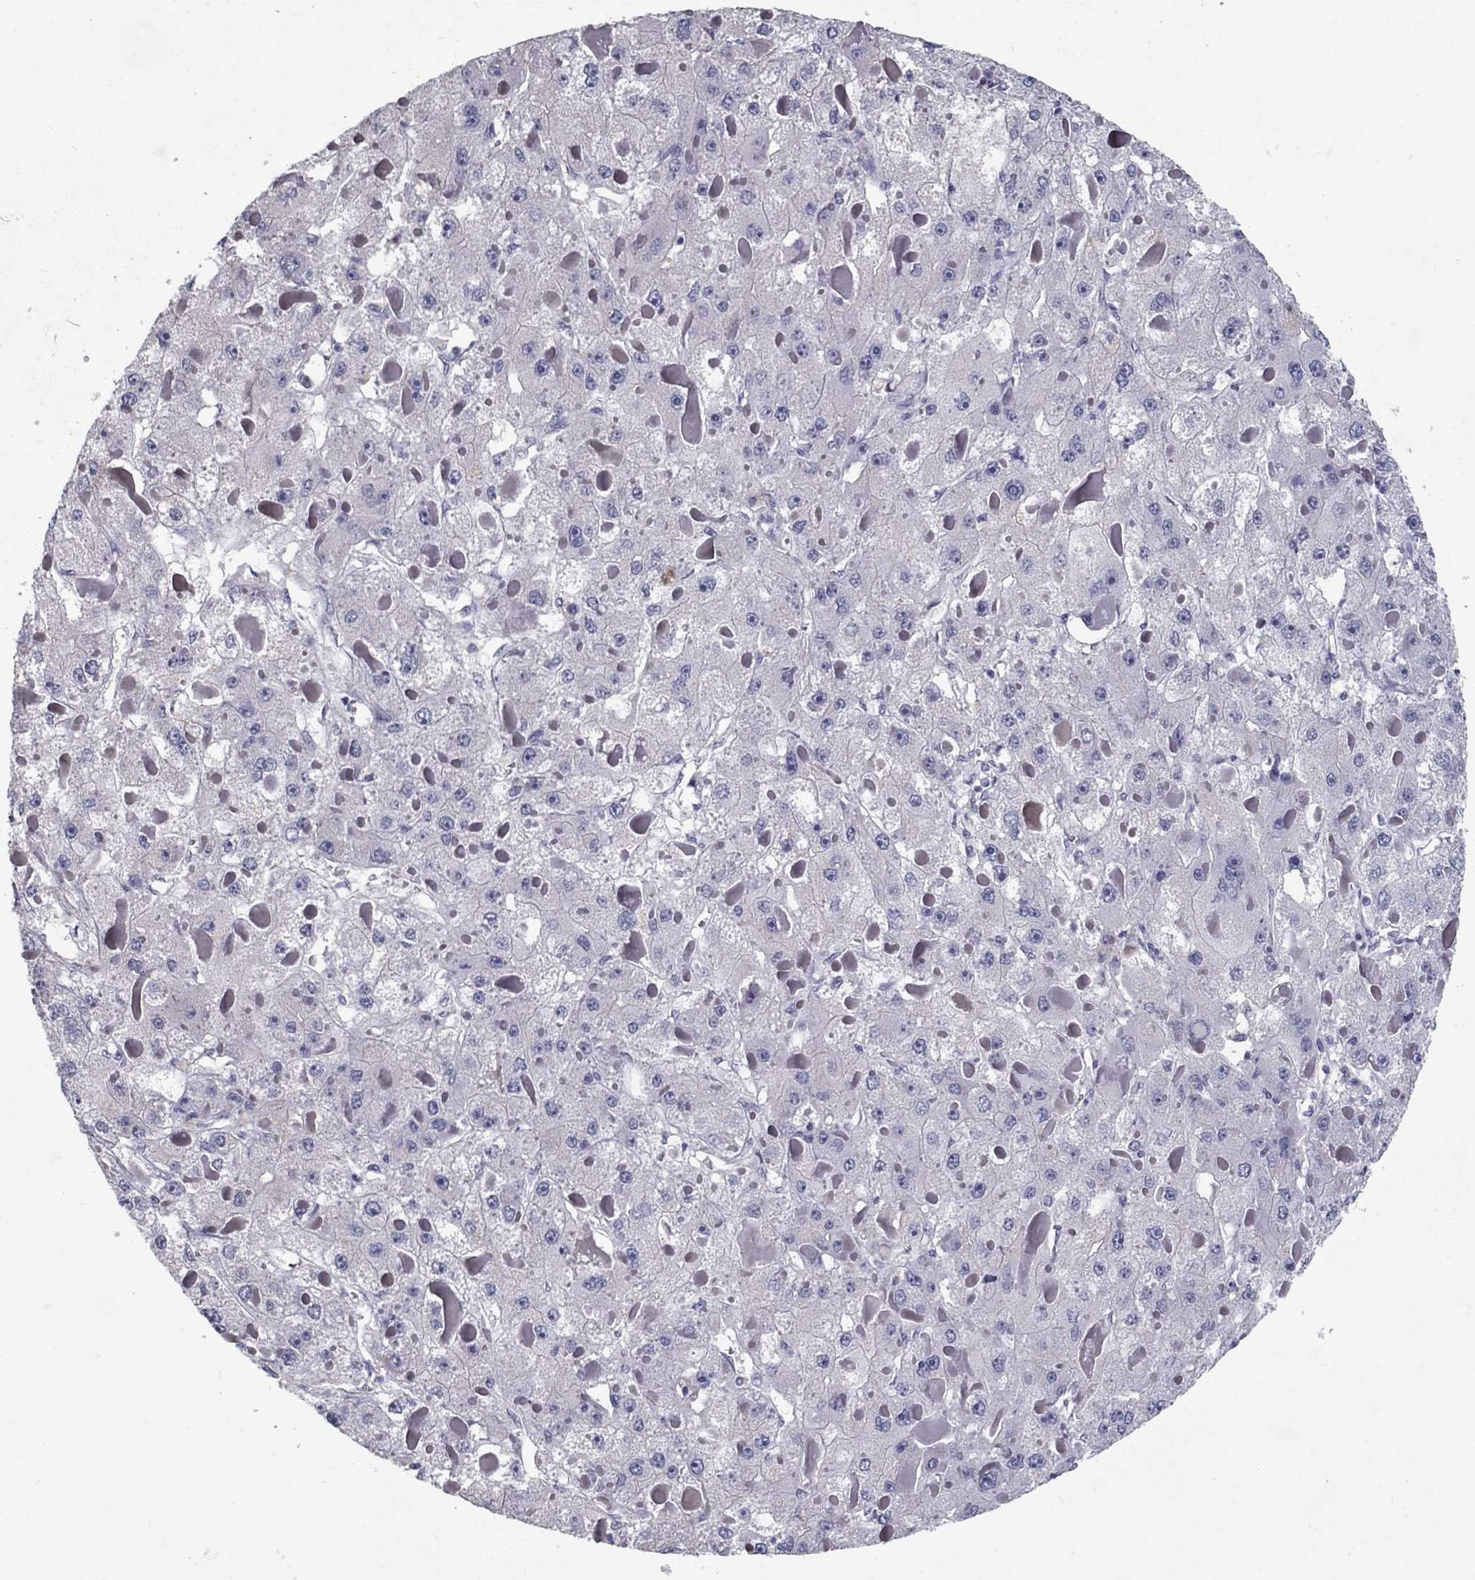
{"staining": {"intensity": "negative", "quantity": "none", "location": "none"}, "tissue": "liver cancer", "cell_type": "Tumor cells", "image_type": "cancer", "snomed": [{"axis": "morphology", "description": "Carcinoma, Hepatocellular, NOS"}, {"axis": "topography", "description": "Liver"}], "caption": "This photomicrograph is of liver cancer (hepatocellular carcinoma) stained with immunohistochemistry (IHC) to label a protein in brown with the nuclei are counter-stained blue. There is no expression in tumor cells. (Brightfield microscopy of DAB (3,3'-diaminobenzidine) immunohistochemistry at high magnification).", "gene": "CLIC6", "patient": {"sex": "female", "age": 73}}